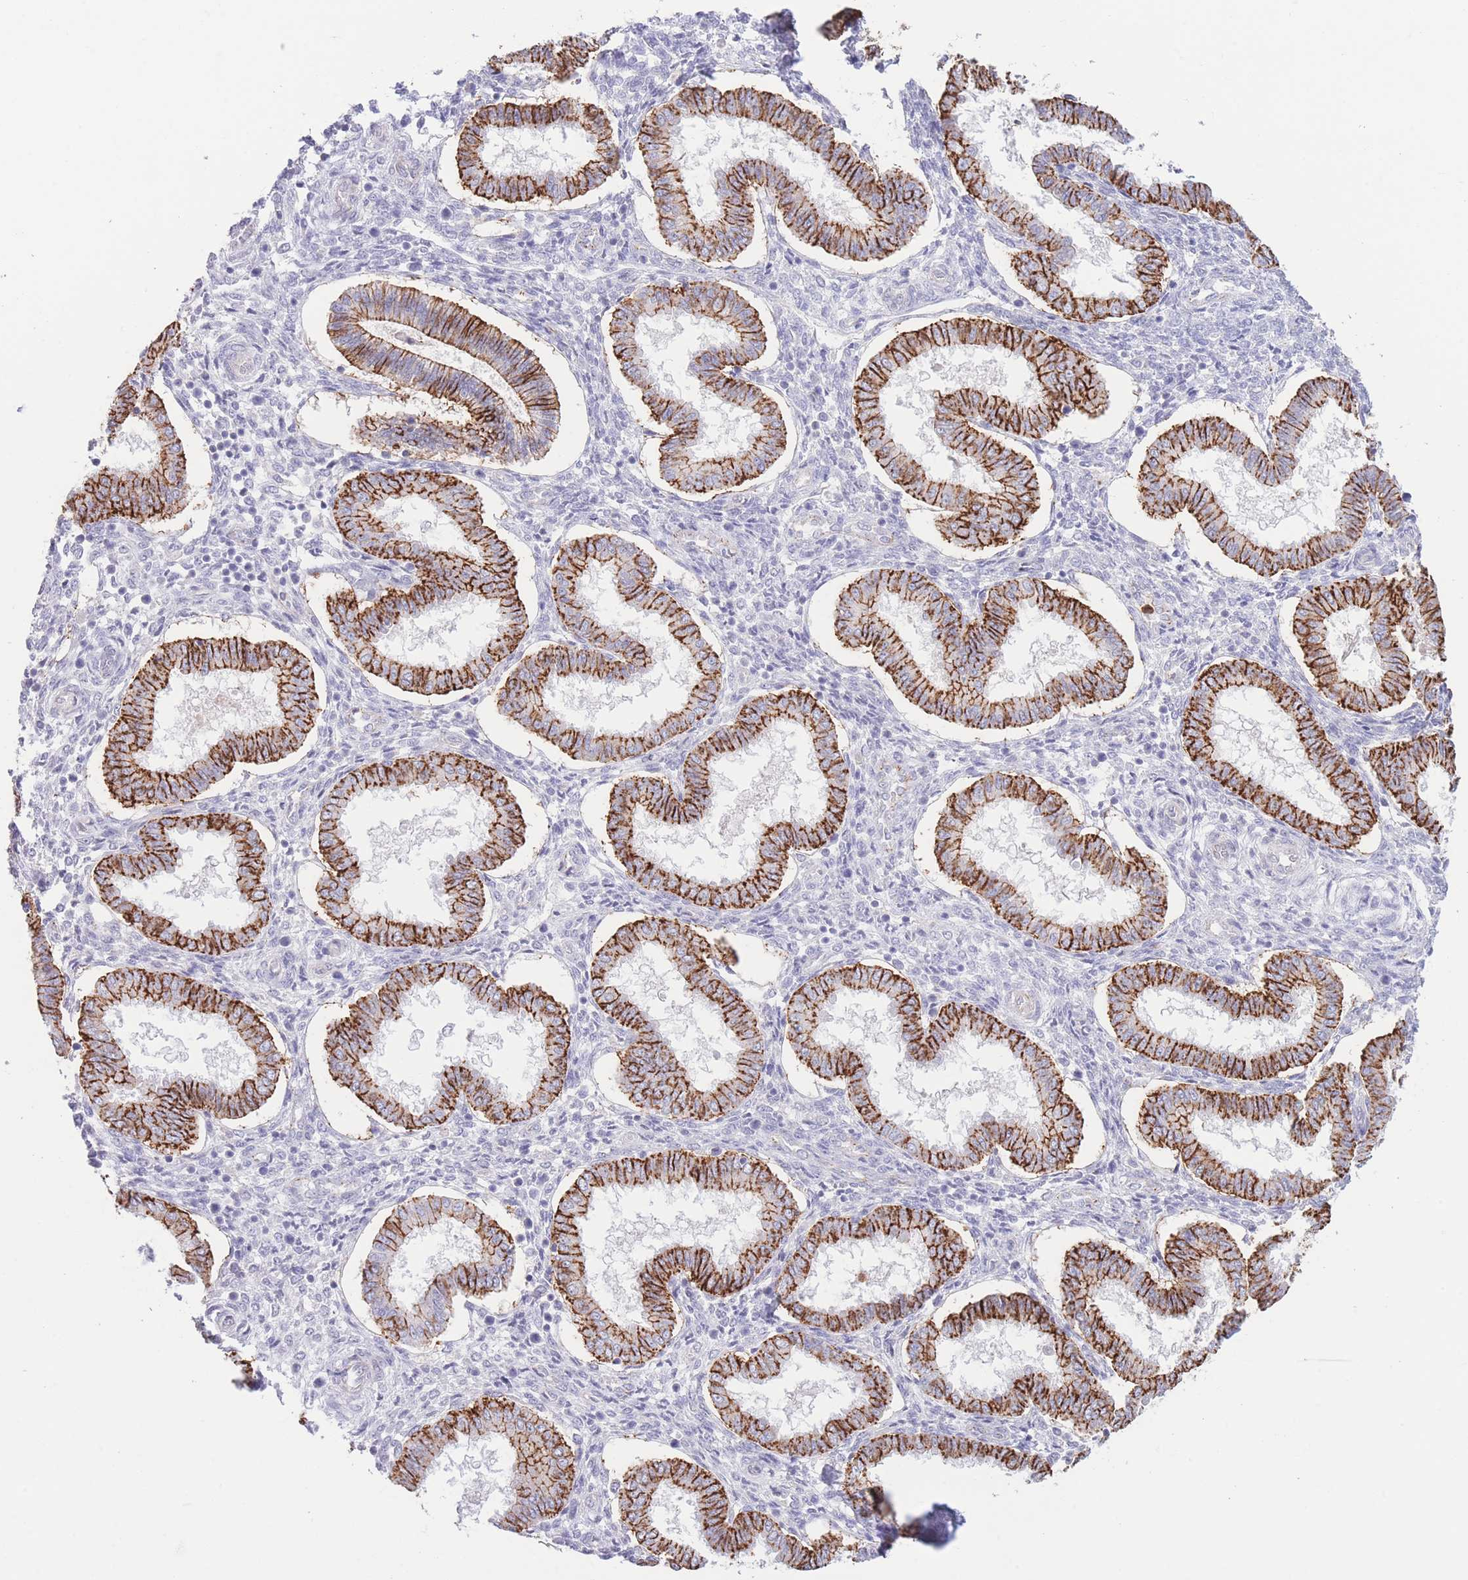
{"staining": {"intensity": "negative", "quantity": "none", "location": "none"}, "tissue": "endometrium", "cell_type": "Cells in endometrial stroma", "image_type": "normal", "snomed": [{"axis": "morphology", "description": "Normal tissue, NOS"}, {"axis": "topography", "description": "Endometrium"}], "caption": "This is an IHC micrograph of unremarkable endometrium. There is no staining in cells in endometrial stroma.", "gene": "LCLAT1", "patient": {"sex": "female", "age": 24}}